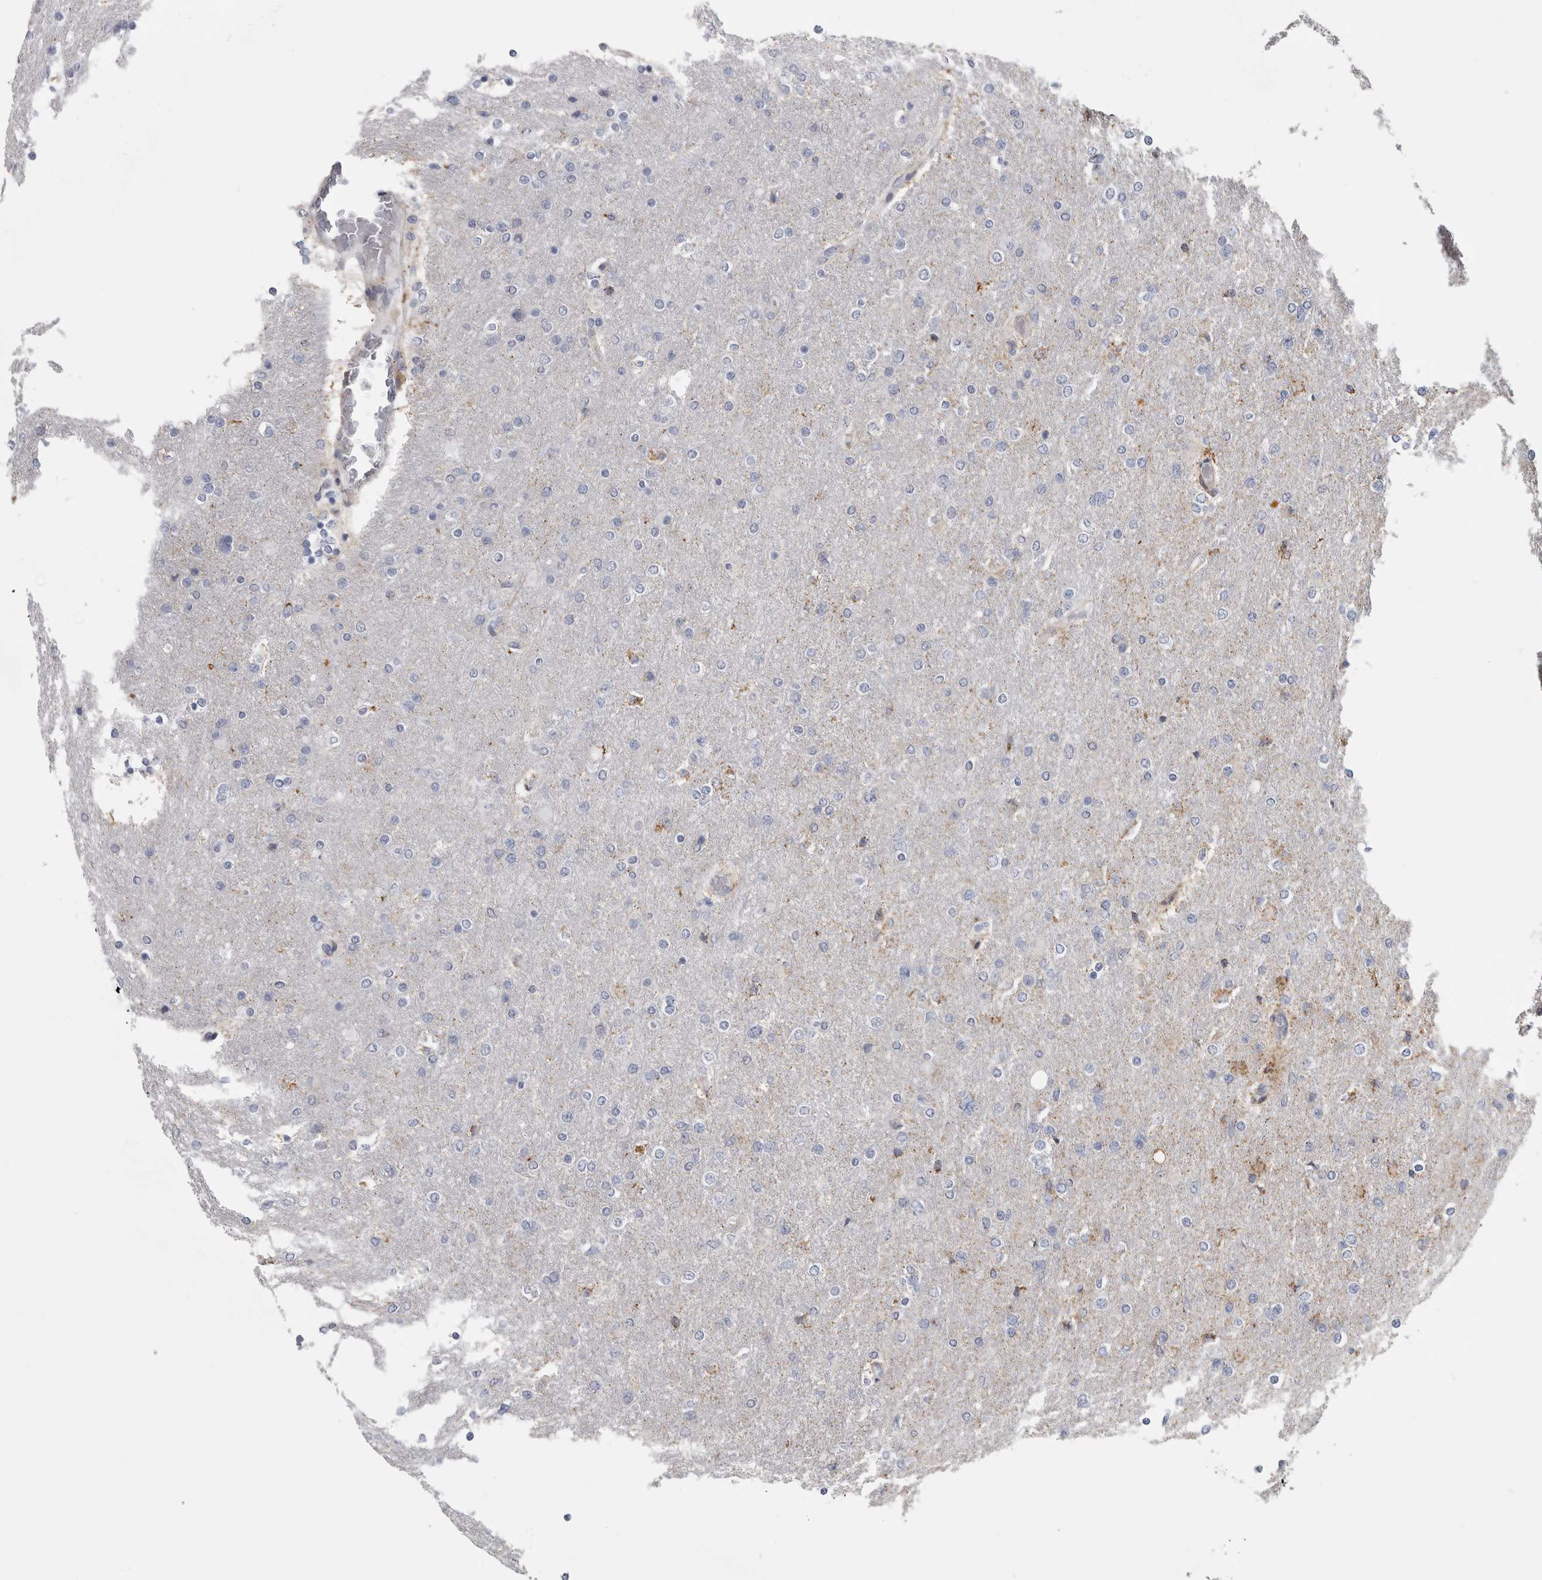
{"staining": {"intensity": "negative", "quantity": "none", "location": "none"}, "tissue": "glioma", "cell_type": "Tumor cells", "image_type": "cancer", "snomed": [{"axis": "morphology", "description": "Glioma, malignant, High grade"}, {"axis": "topography", "description": "Cerebral cortex"}], "caption": "High power microscopy micrograph of an immunohistochemistry micrograph of glioma, revealing no significant positivity in tumor cells.", "gene": "DNAJC24", "patient": {"sex": "female", "age": 36}}